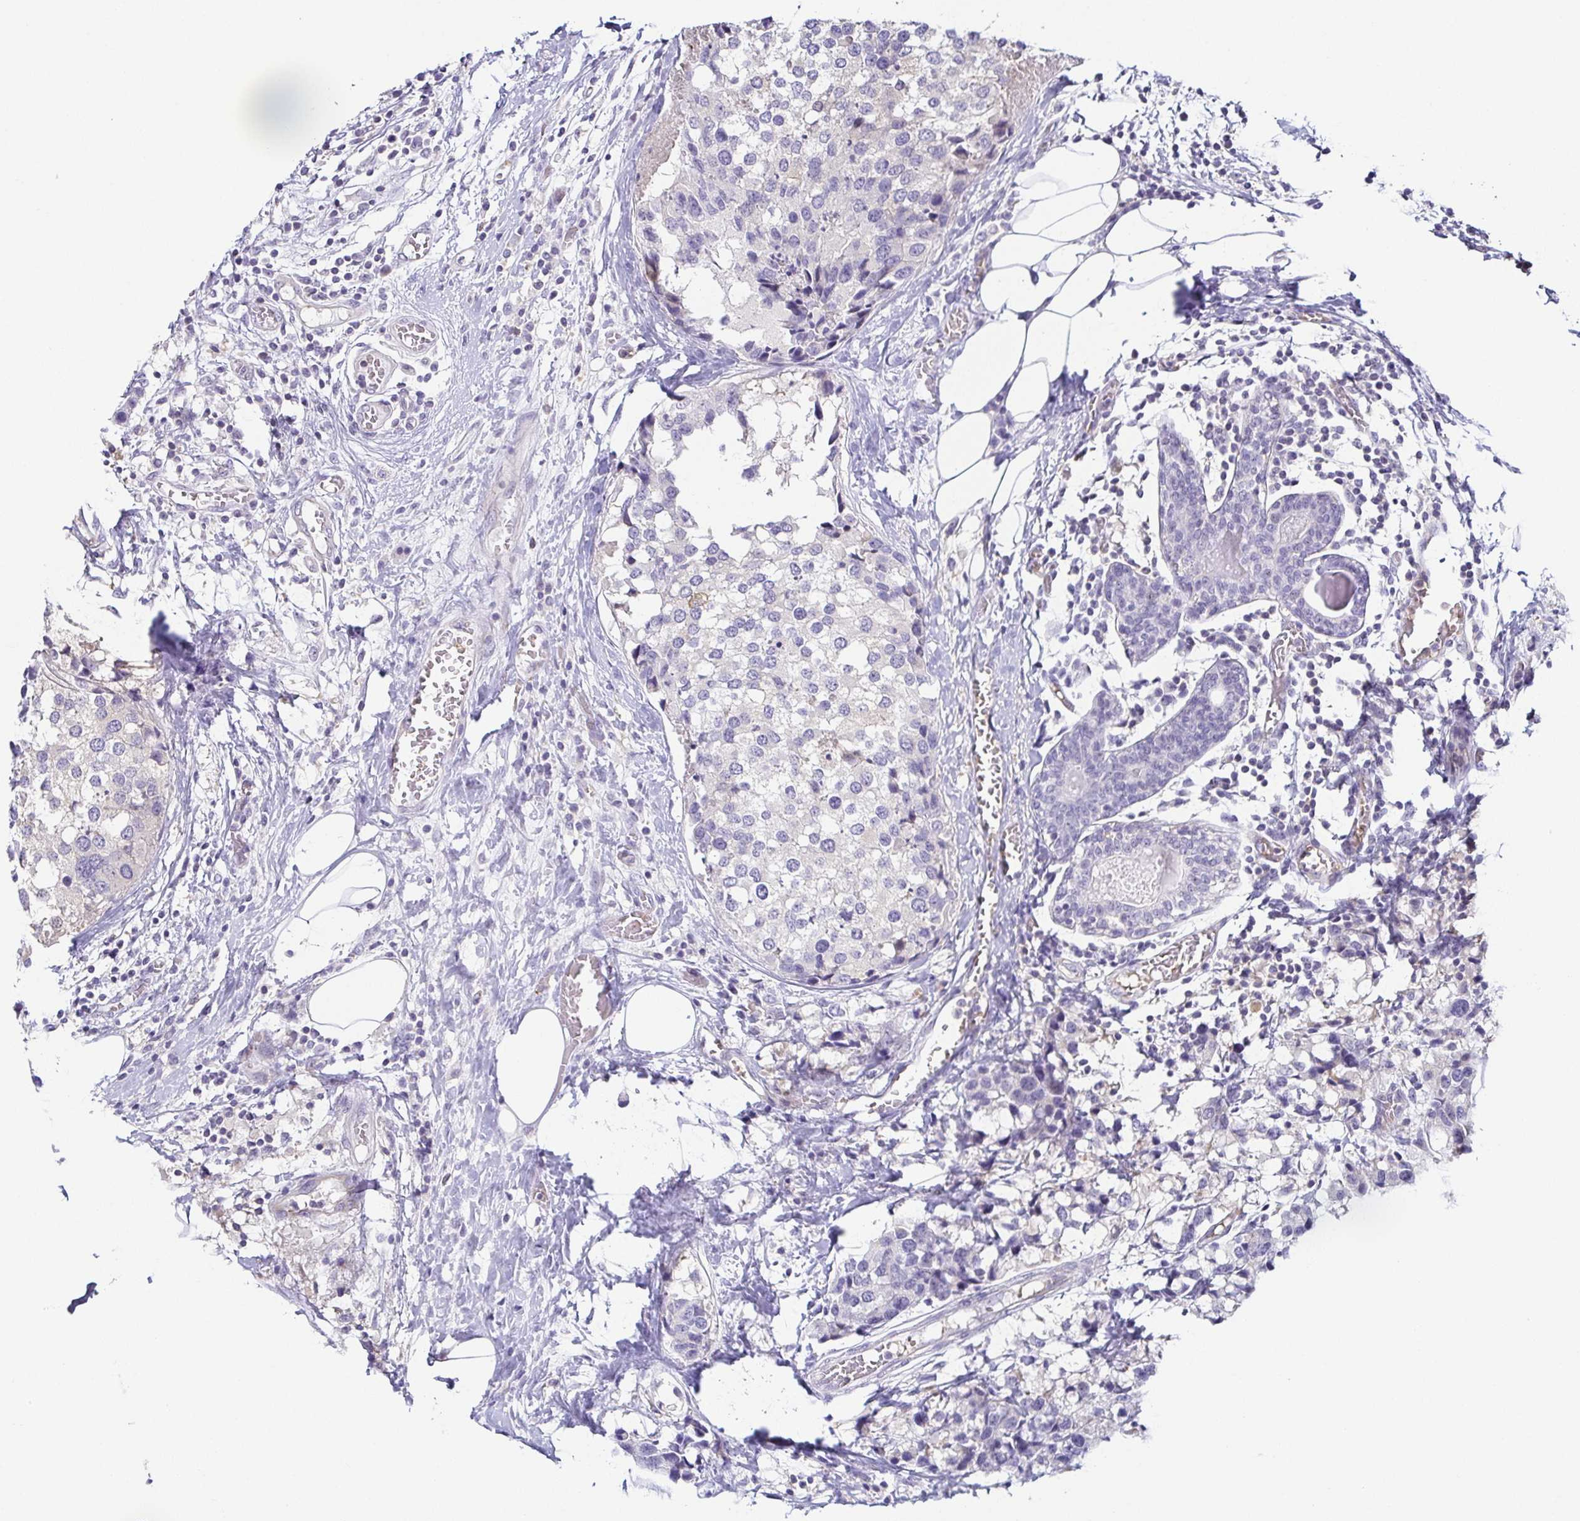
{"staining": {"intensity": "negative", "quantity": "none", "location": "none"}, "tissue": "breast cancer", "cell_type": "Tumor cells", "image_type": "cancer", "snomed": [{"axis": "morphology", "description": "Lobular carcinoma"}, {"axis": "topography", "description": "Breast"}], "caption": "This histopathology image is of breast lobular carcinoma stained with IHC to label a protein in brown with the nuclei are counter-stained blue. There is no expression in tumor cells. Brightfield microscopy of immunohistochemistry (IHC) stained with DAB (3,3'-diaminobenzidine) (brown) and hematoxylin (blue), captured at high magnification.", "gene": "FAM162B", "patient": {"sex": "female", "age": 59}}